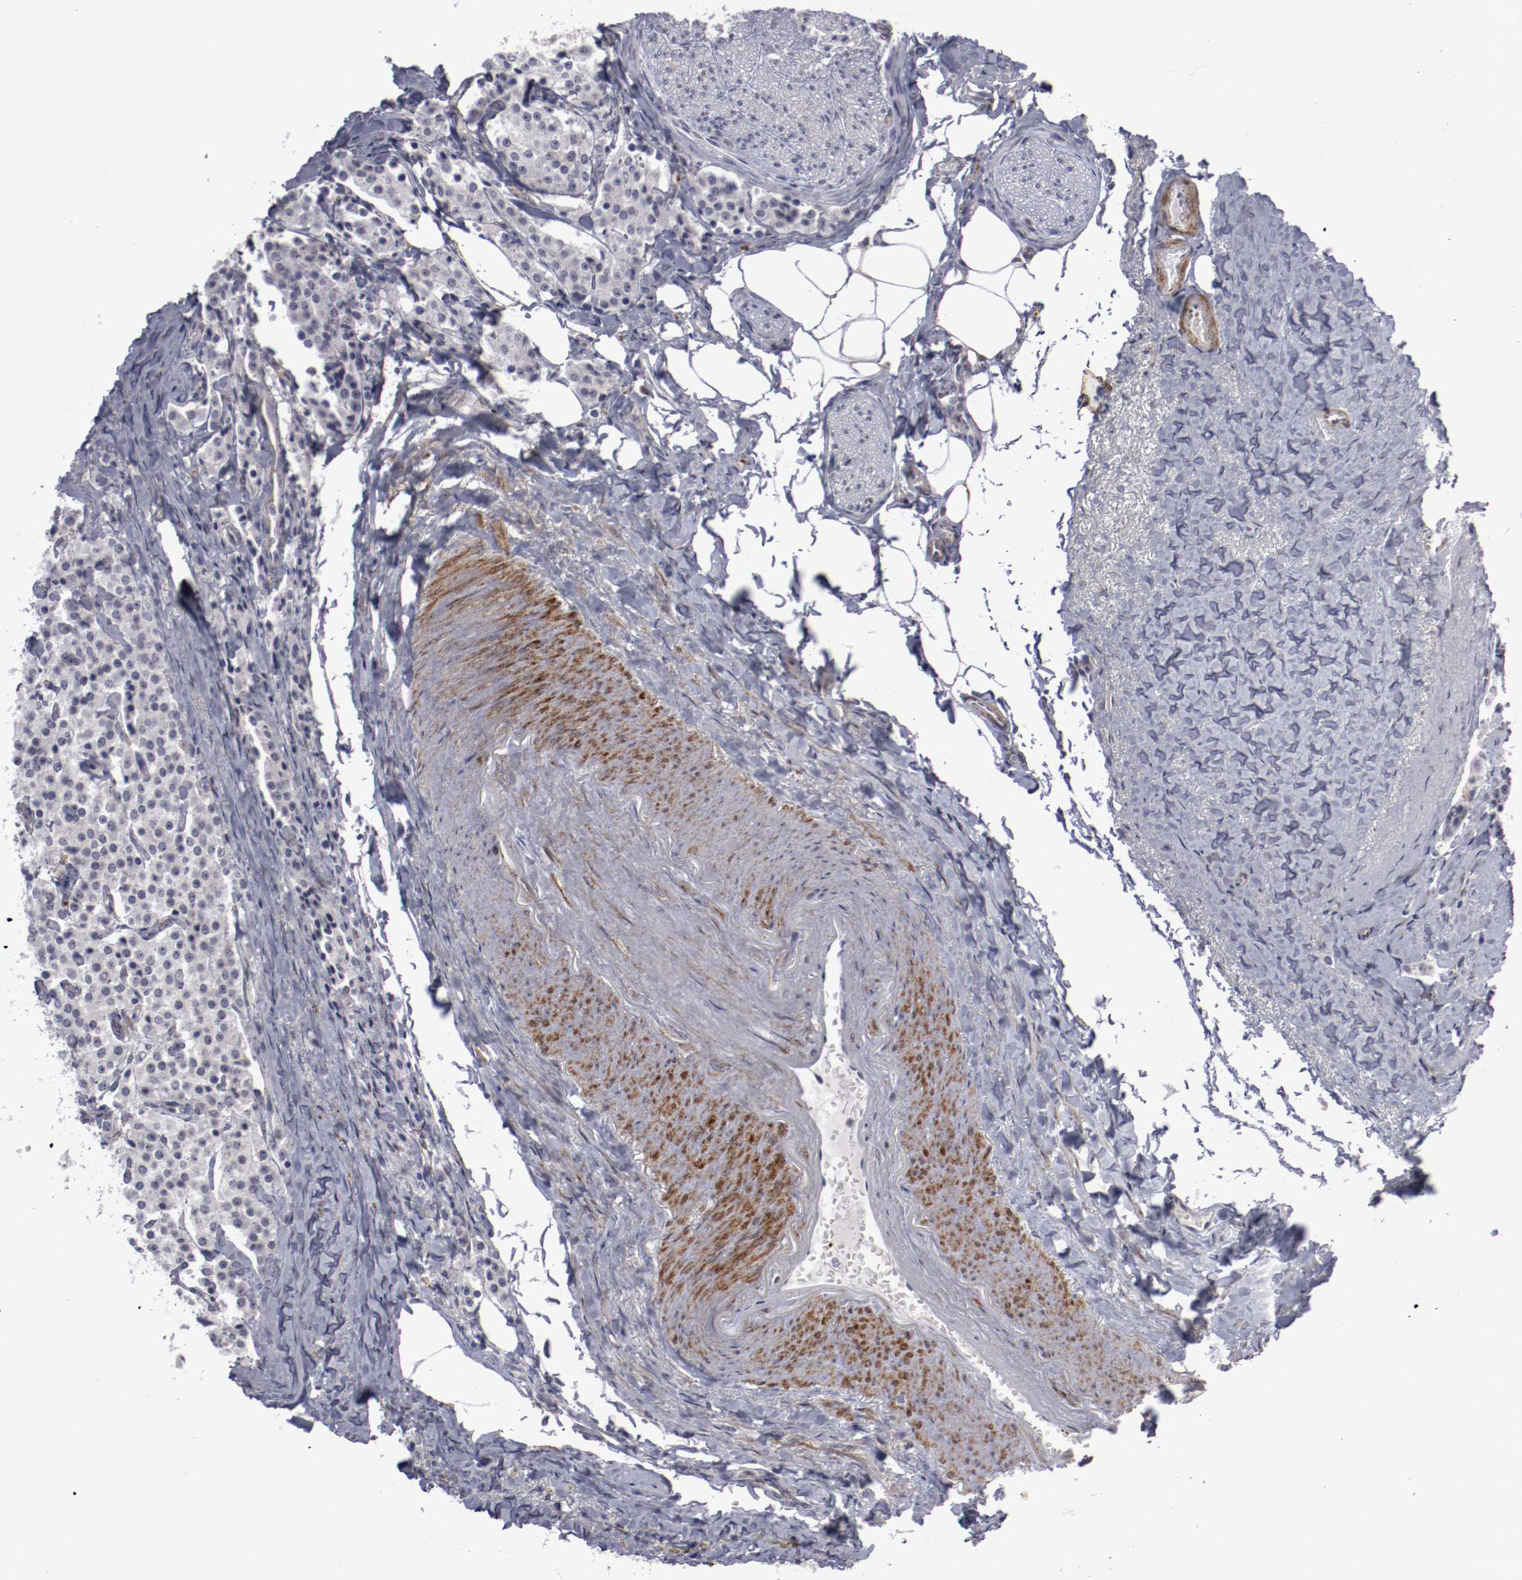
{"staining": {"intensity": "negative", "quantity": "none", "location": "none"}, "tissue": "carcinoid", "cell_type": "Tumor cells", "image_type": "cancer", "snomed": [{"axis": "morphology", "description": "Carcinoid, malignant, NOS"}, {"axis": "topography", "description": "Colon"}], "caption": "This is a photomicrograph of immunohistochemistry (IHC) staining of malignant carcinoid, which shows no staining in tumor cells.", "gene": "LEF1", "patient": {"sex": "female", "age": 61}}